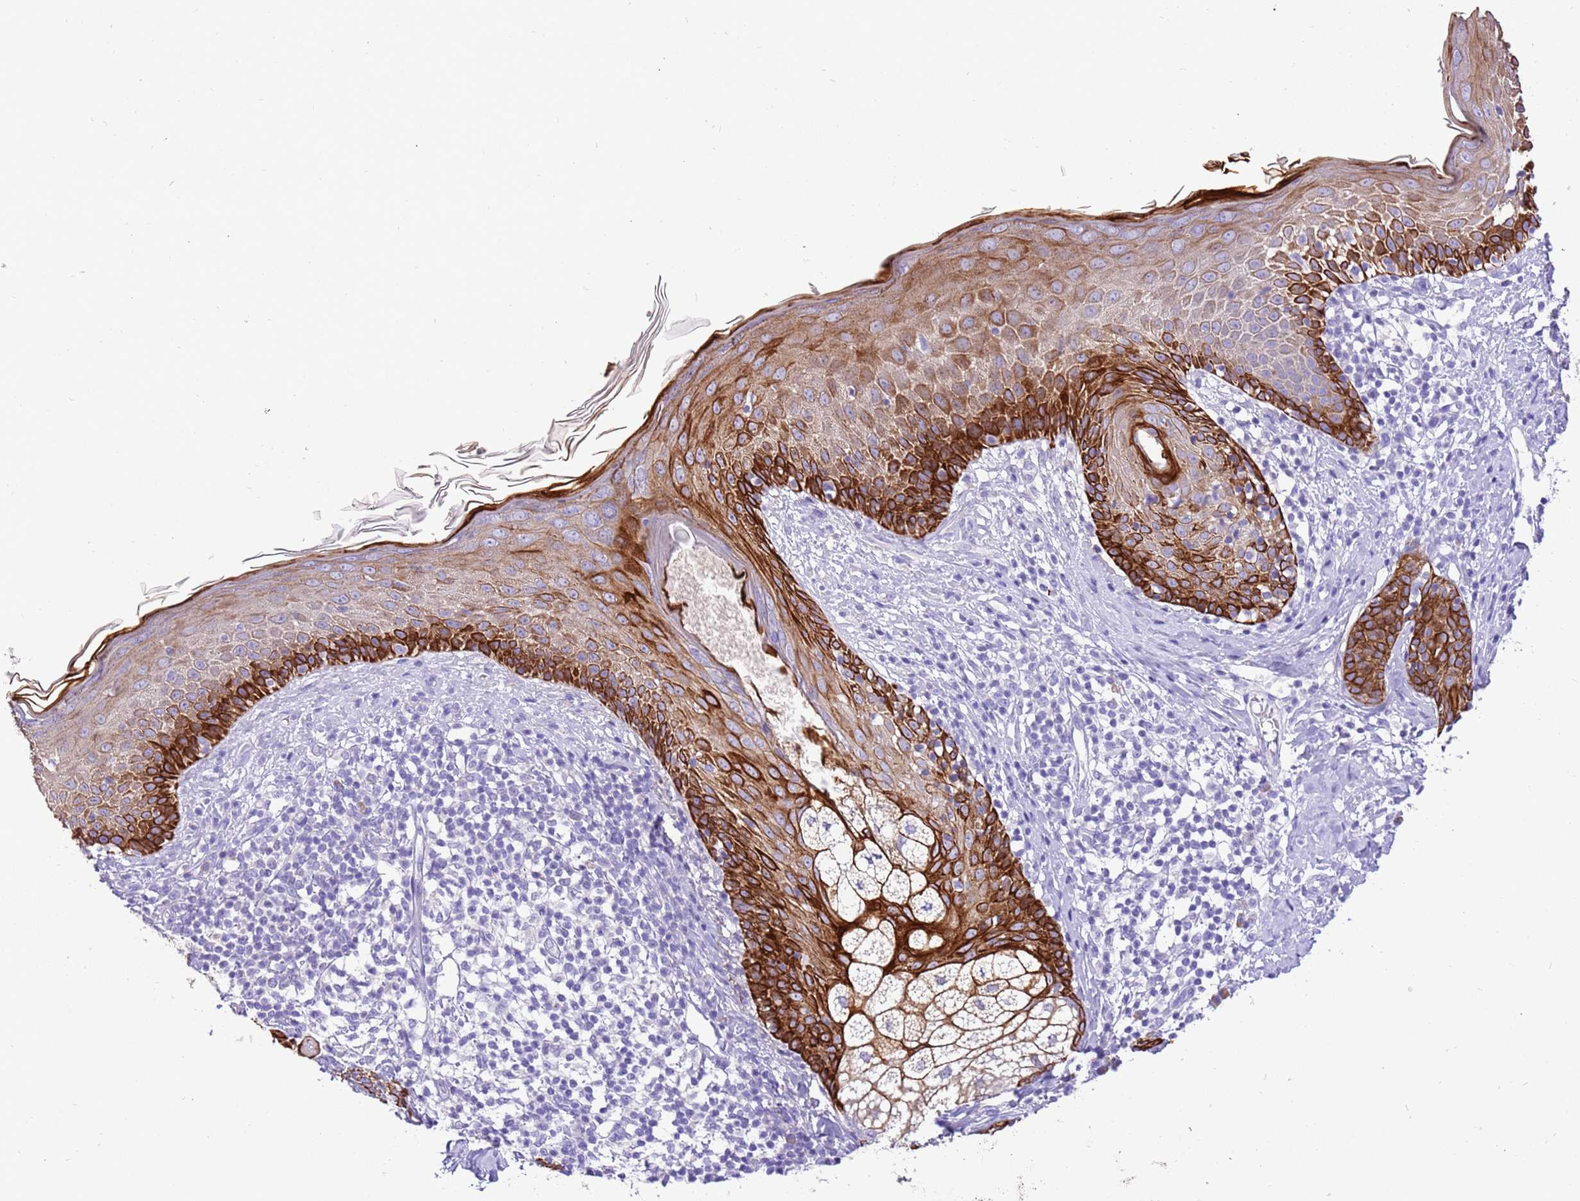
{"staining": {"intensity": "strong", "quantity": ">75%", "location": "cytoplasmic/membranous"}, "tissue": "skin cancer", "cell_type": "Tumor cells", "image_type": "cancer", "snomed": [{"axis": "morphology", "description": "Basal cell carcinoma"}, {"axis": "topography", "description": "Skin"}], "caption": "A high-resolution image shows immunohistochemistry (IHC) staining of skin cancer (basal cell carcinoma), which displays strong cytoplasmic/membranous expression in about >75% of tumor cells. (brown staining indicates protein expression, while blue staining denotes nuclei).", "gene": "R3HDM4", "patient": {"sex": "male", "age": 73}}